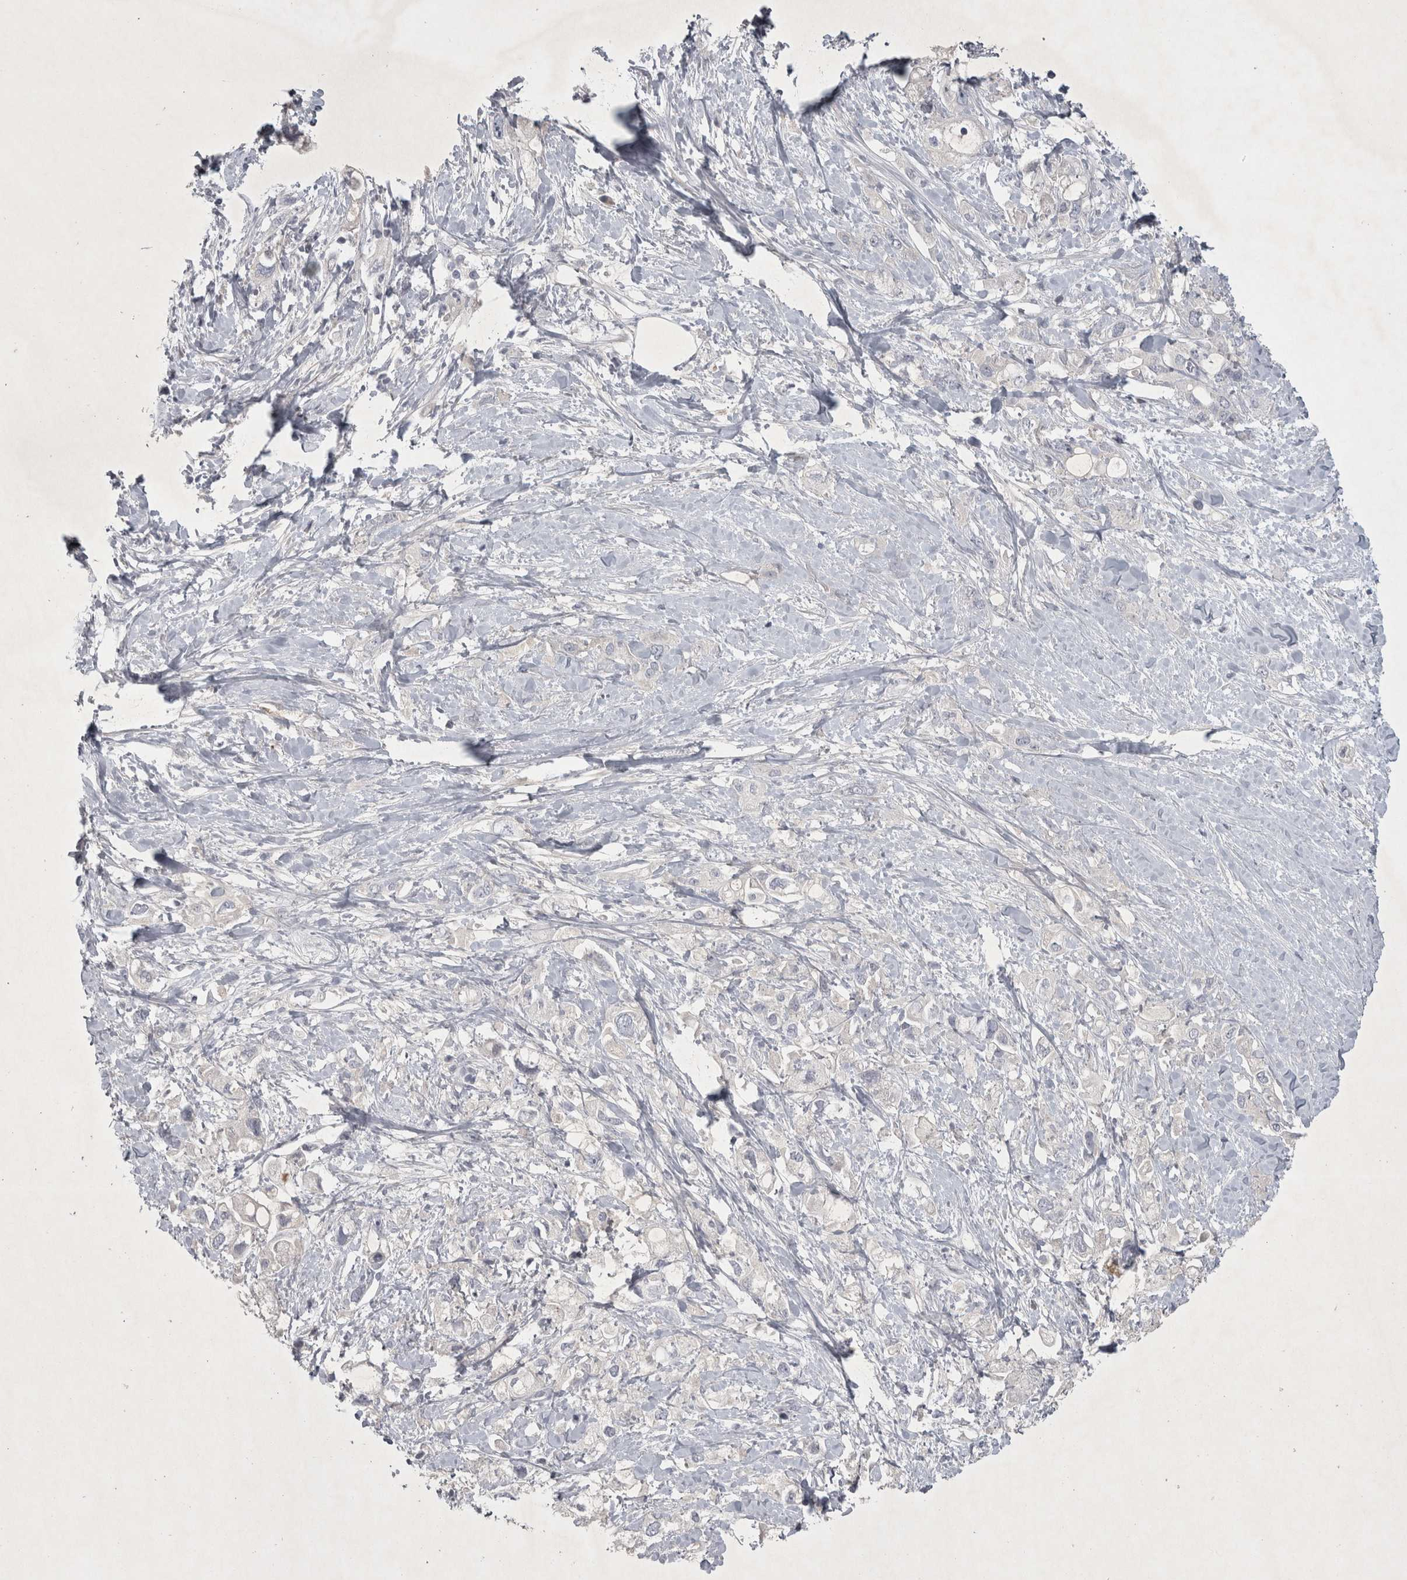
{"staining": {"intensity": "negative", "quantity": "none", "location": "none"}, "tissue": "pancreatic cancer", "cell_type": "Tumor cells", "image_type": "cancer", "snomed": [{"axis": "morphology", "description": "Adenocarcinoma, NOS"}, {"axis": "topography", "description": "Pancreas"}], "caption": "DAB (3,3'-diaminobenzidine) immunohistochemical staining of human pancreatic cancer reveals no significant positivity in tumor cells.", "gene": "ENPP7", "patient": {"sex": "female", "age": 56}}